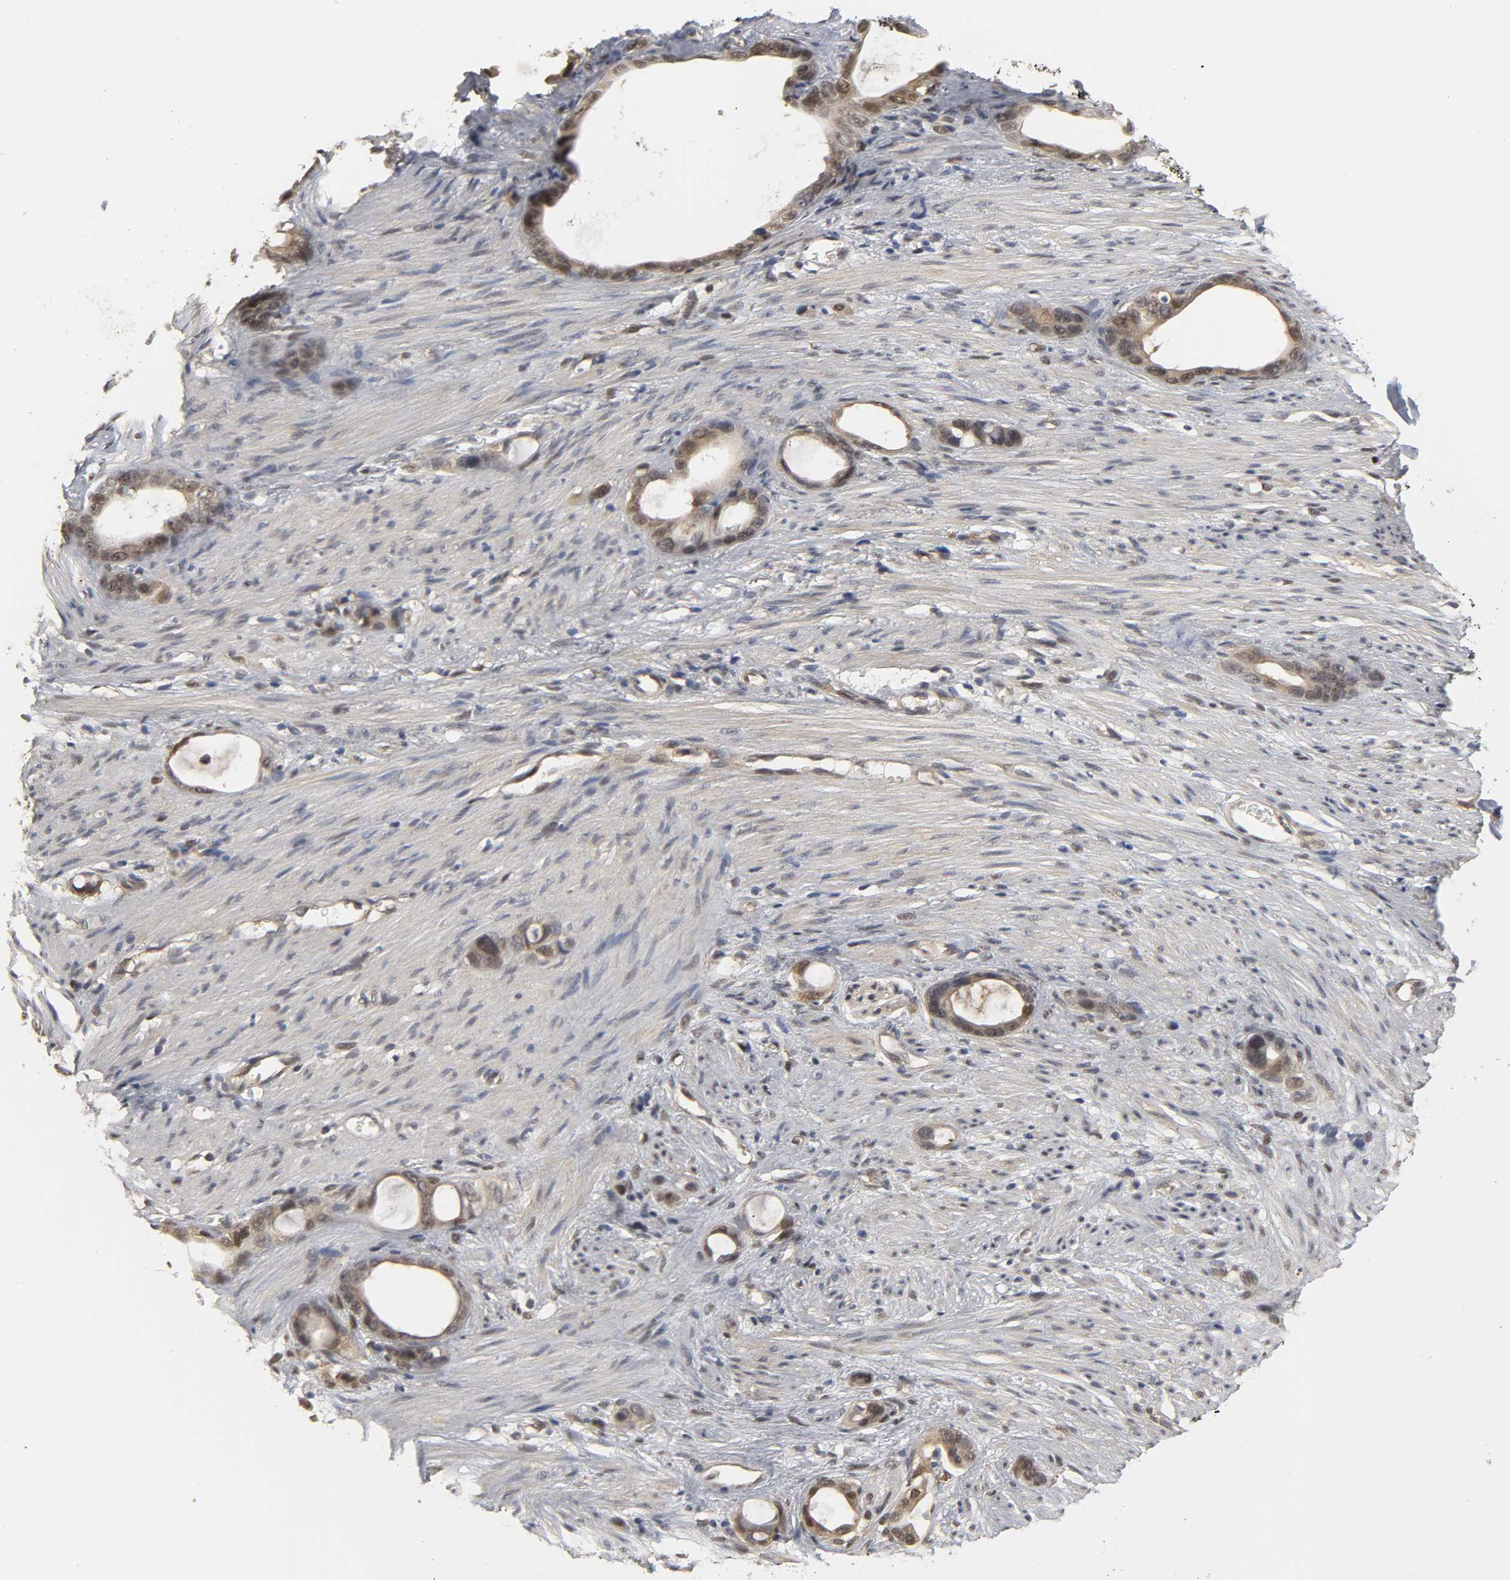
{"staining": {"intensity": "moderate", "quantity": ">75%", "location": "cytoplasmic/membranous,nuclear"}, "tissue": "stomach cancer", "cell_type": "Tumor cells", "image_type": "cancer", "snomed": [{"axis": "morphology", "description": "Adenocarcinoma, NOS"}, {"axis": "topography", "description": "Stomach"}], "caption": "IHC image of neoplastic tissue: human adenocarcinoma (stomach) stained using immunohistochemistry displays medium levels of moderate protein expression localized specifically in the cytoplasmic/membranous and nuclear of tumor cells, appearing as a cytoplasmic/membranous and nuclear brown color.", "gene": "PARK7", "patient": {"sex": "female", "age": 75}}